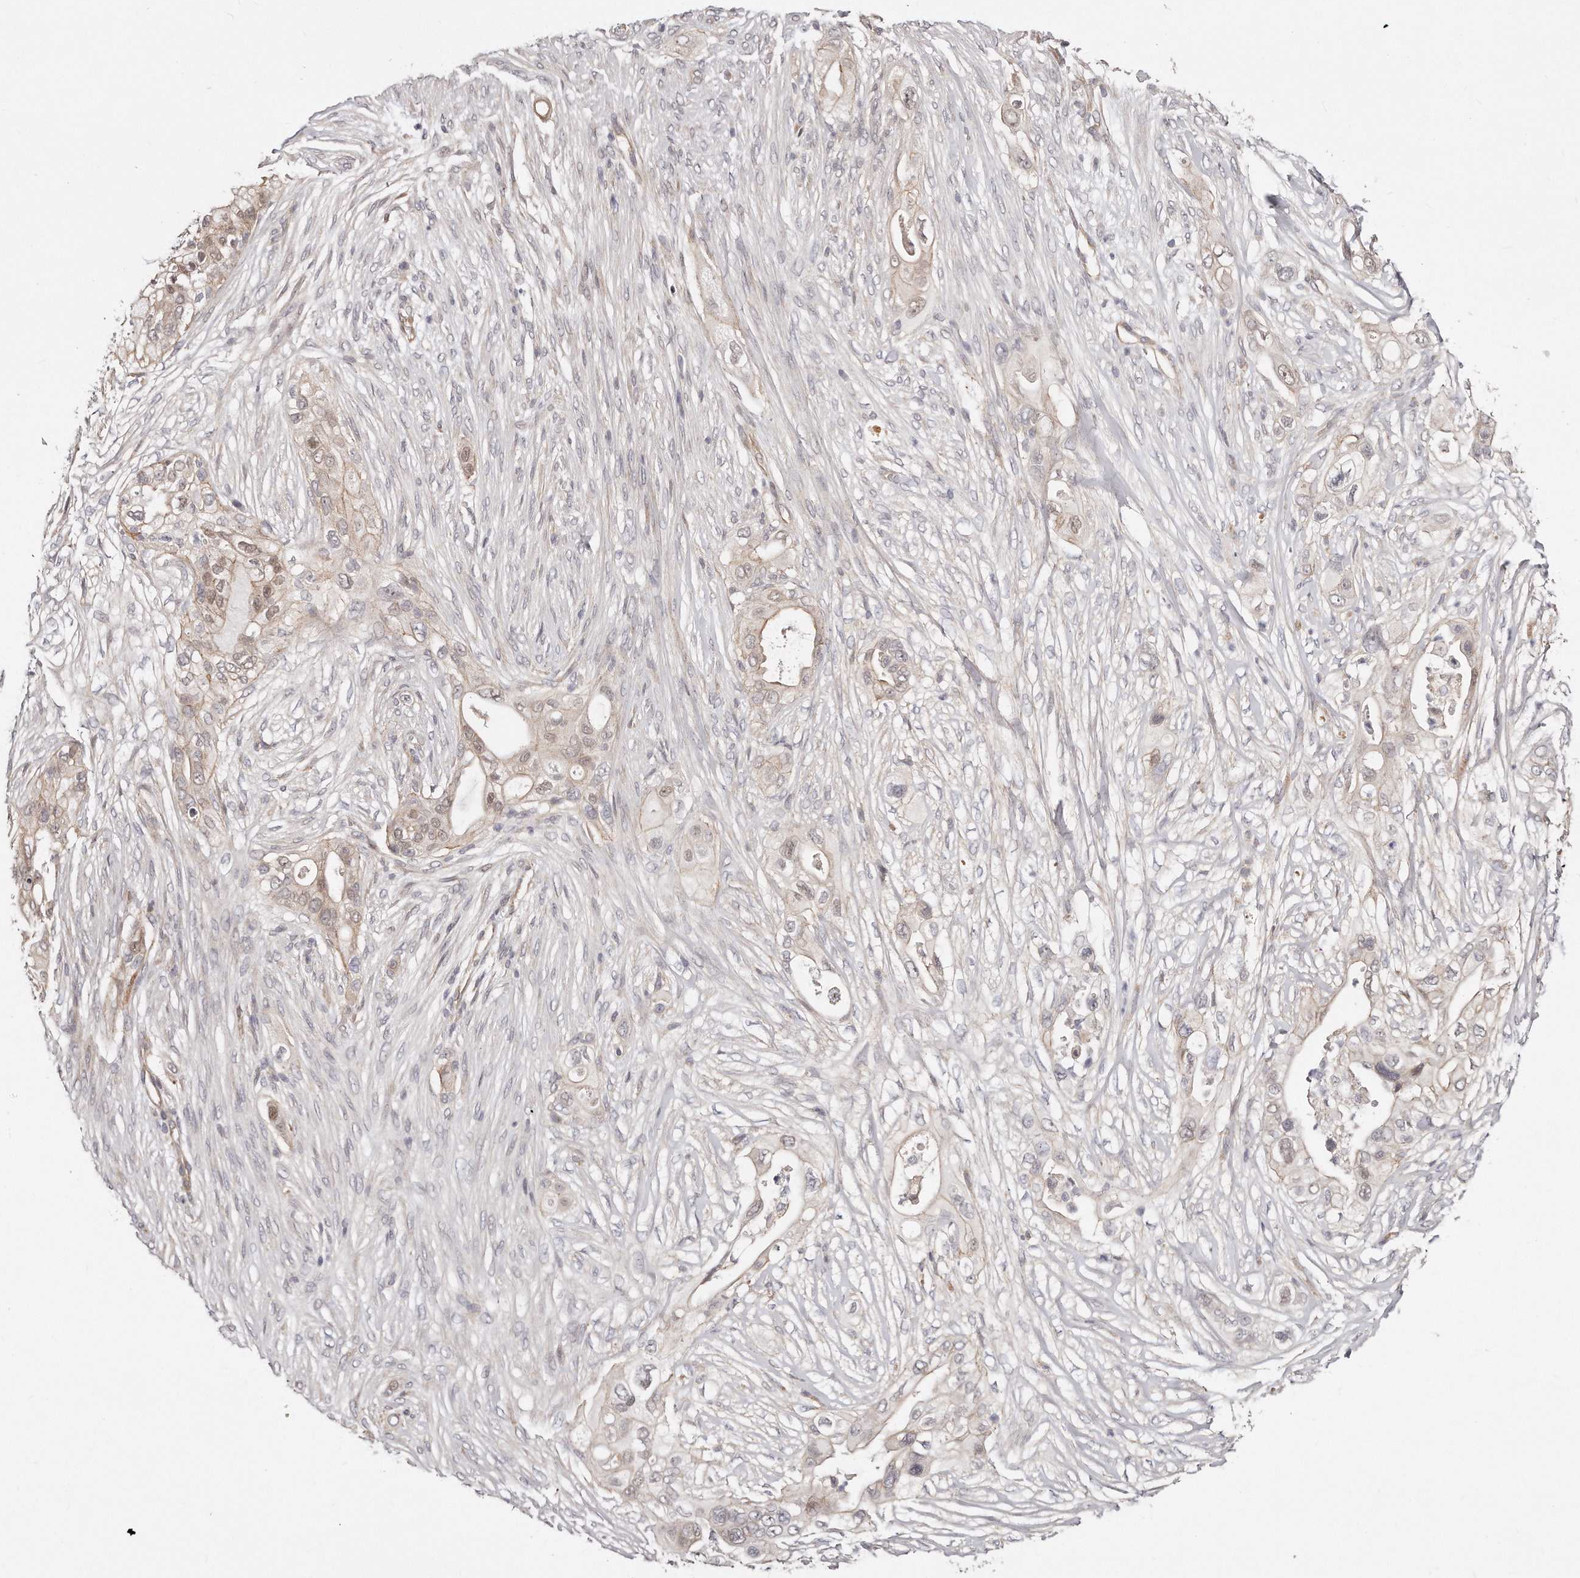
{"staining": {"intensity": "moderate", "quantity": "25%-75%", "location": "cytoplasmic/membranous,nuclear"}, "tissue": "pancreatic cancer", "cell_type": "Tumor cells", "image_type": "cancer", "snomed": [{"axis": "morphology", "description": "Adenocarcinoma, NOS"}, {"axis": "topography", "description": "Pancreas"}], "caption": "Immunohistochemistry image of human pancreatic adenocarcinoma stained for a protein (brown), which exhibits medium levels of moderate cytoplasmic/membranous and nuclear staining in about 25%-75% of tumor cells.", "gene": "CASZ1", "patient": {"sex": "male", "age": 53}}